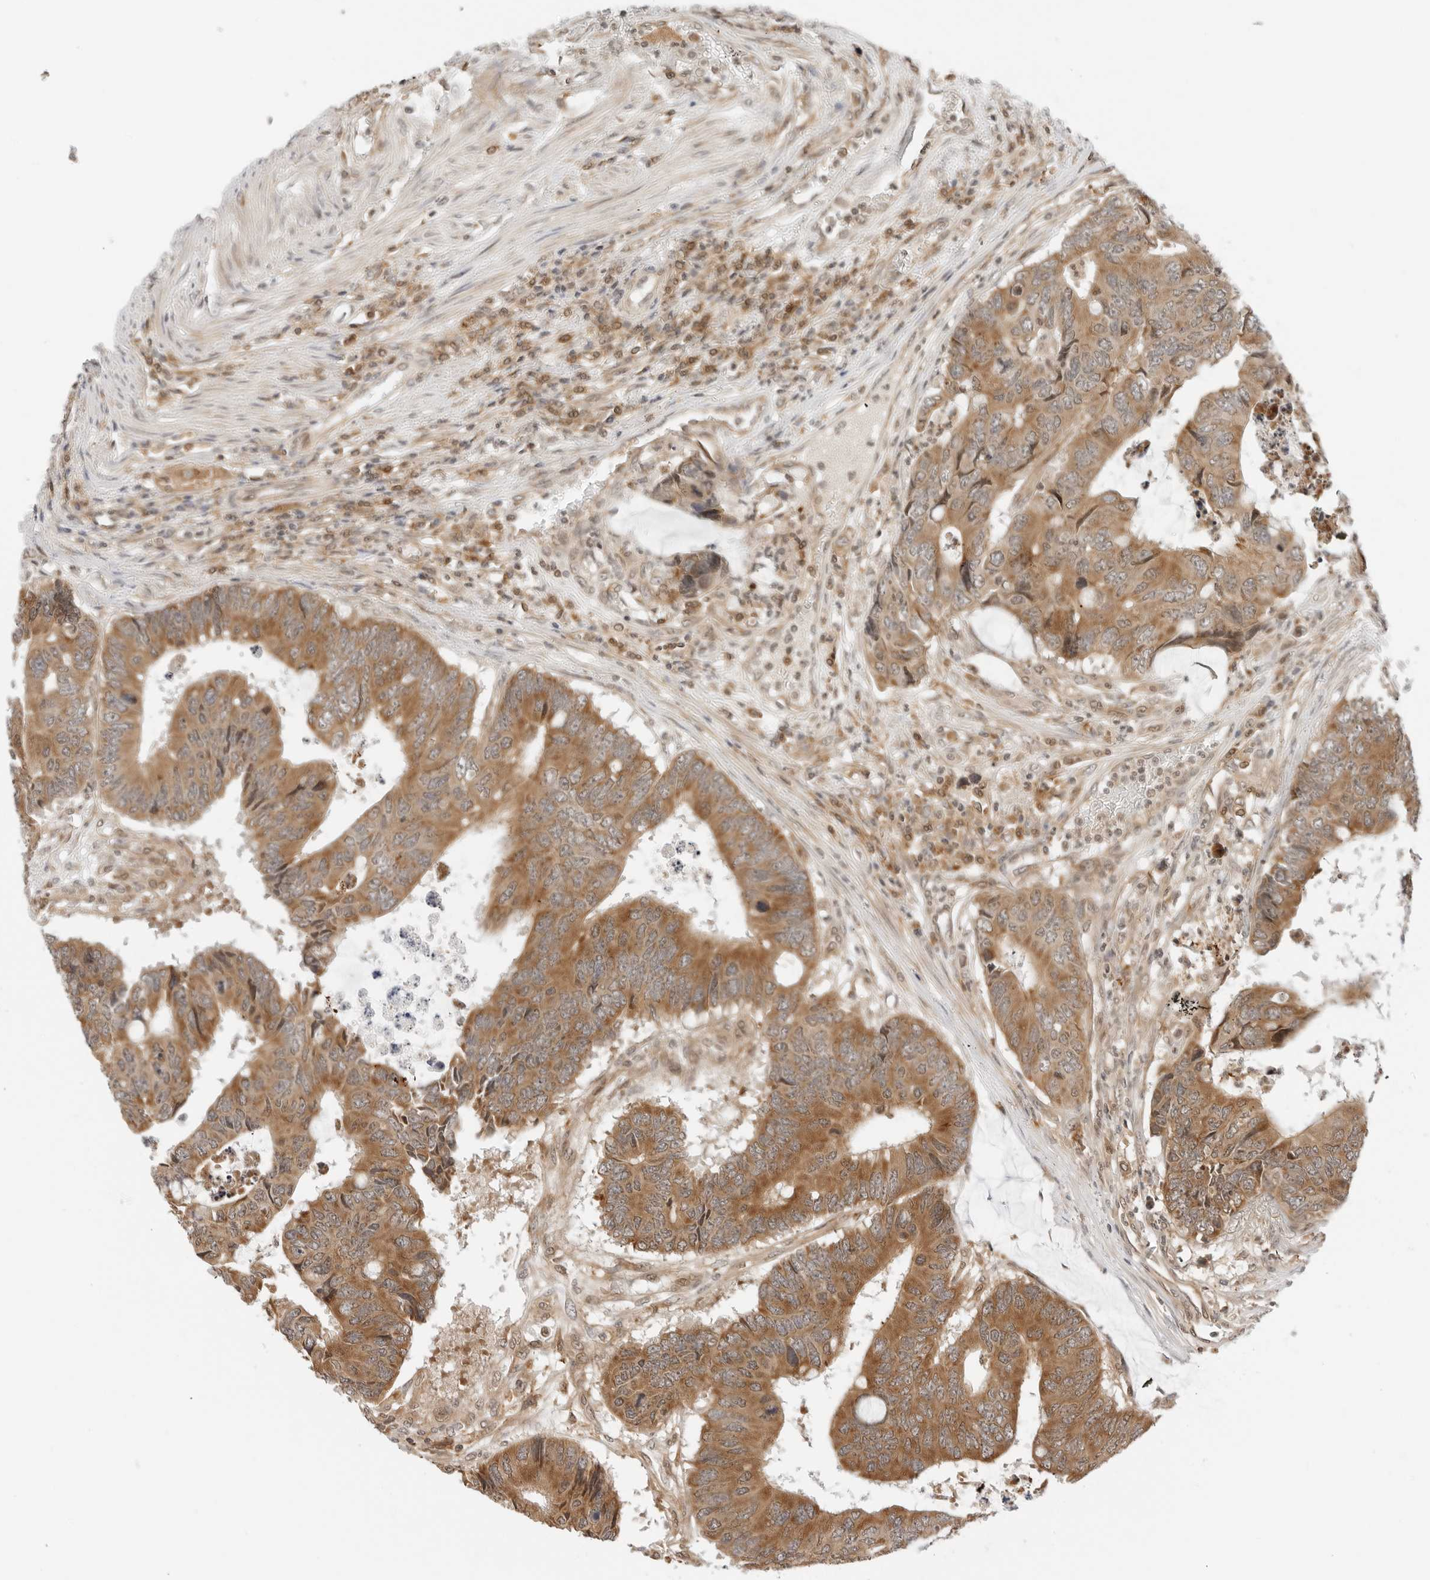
{"staining": {"intensity": "moderate", "quantity": ">75%", "location": "cytoplasmic/membranous"}, "tissue": "colorectal cancer", "cell_type": "Tumor cells", "image_type": "cancer", "snomed": [{"axis": "morphology", "description": "Adenocarcinoma, NOS"}, {"axis": "topography", "description": "Rectum"}], "caption": "Immunohistochemistry staining of adenocarcinoma (colorectal), which demonstrates medium levels of moderate cytoplasmic/membranous expression in approximately >75% of tumor cells indicating moderate cytoplasmic/membranous protein expression. The staining was performed using DAB (3,3'-diaminobenzidine) (brown) for protein detection and nuclei were counterstained in hematoxylin (blue).", "gene": "RC3H1", "patient": {"sex": "male", "age": 84}}